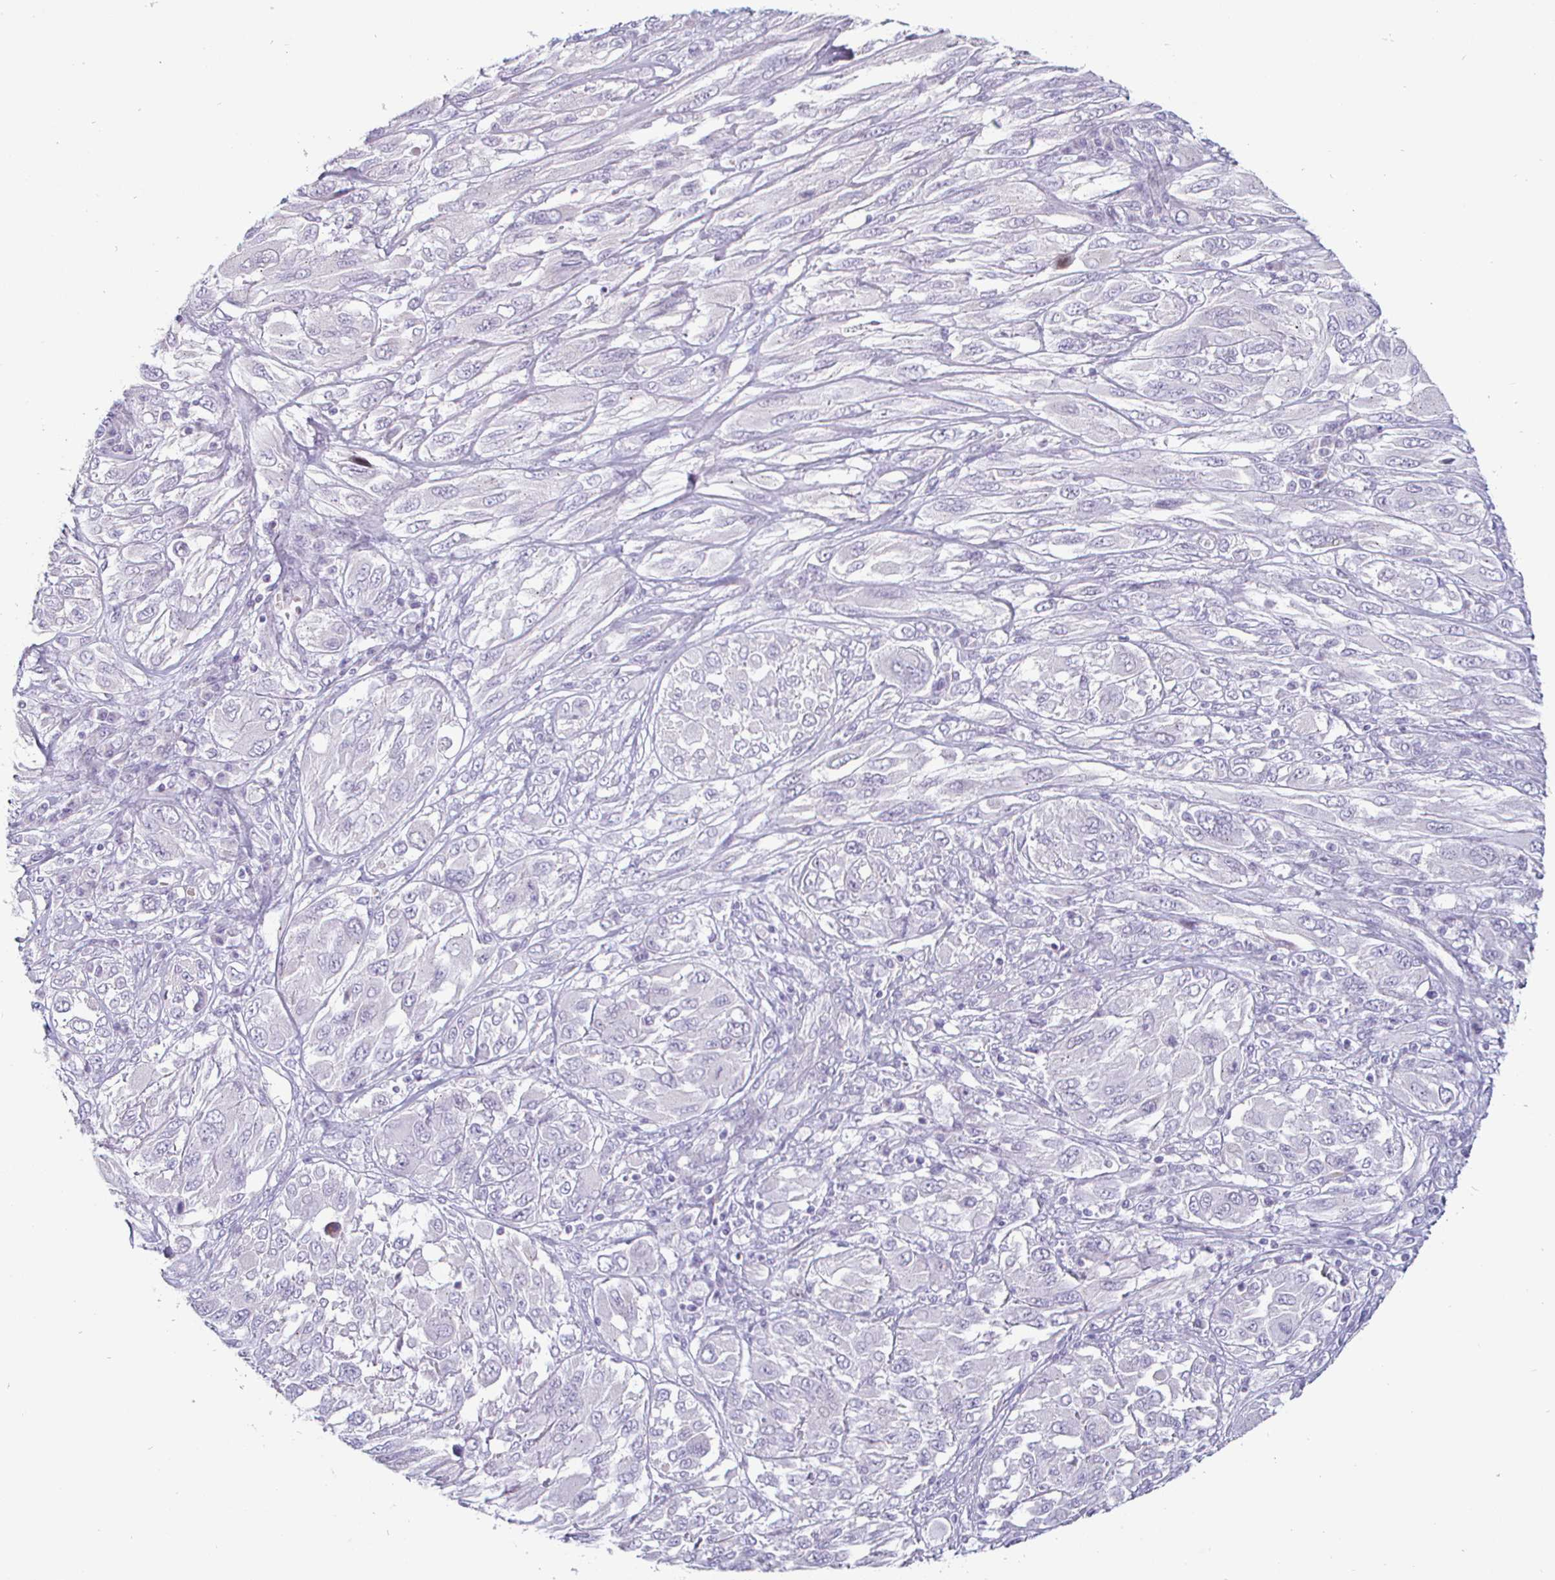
{"staining": {"intensity": "negative", "quantity": "none", "location": "none"}, "tissue": "melanoma", "cell_type": "Tumor cells", "image_type": "cancer", "snomed": [{"axis": "morphology", "description": "Malignant melanoma, NOS"}, {"axis": "topography", "description": "Skin"}], "caption": "Immunohistochemistry (IHC) histopathology image of human malignant melanoma stained for a protein (brown), which shows no expression in tumor cells.", "gene": "DMRTB1", "patient": {"sex": "female", "age": 91}}